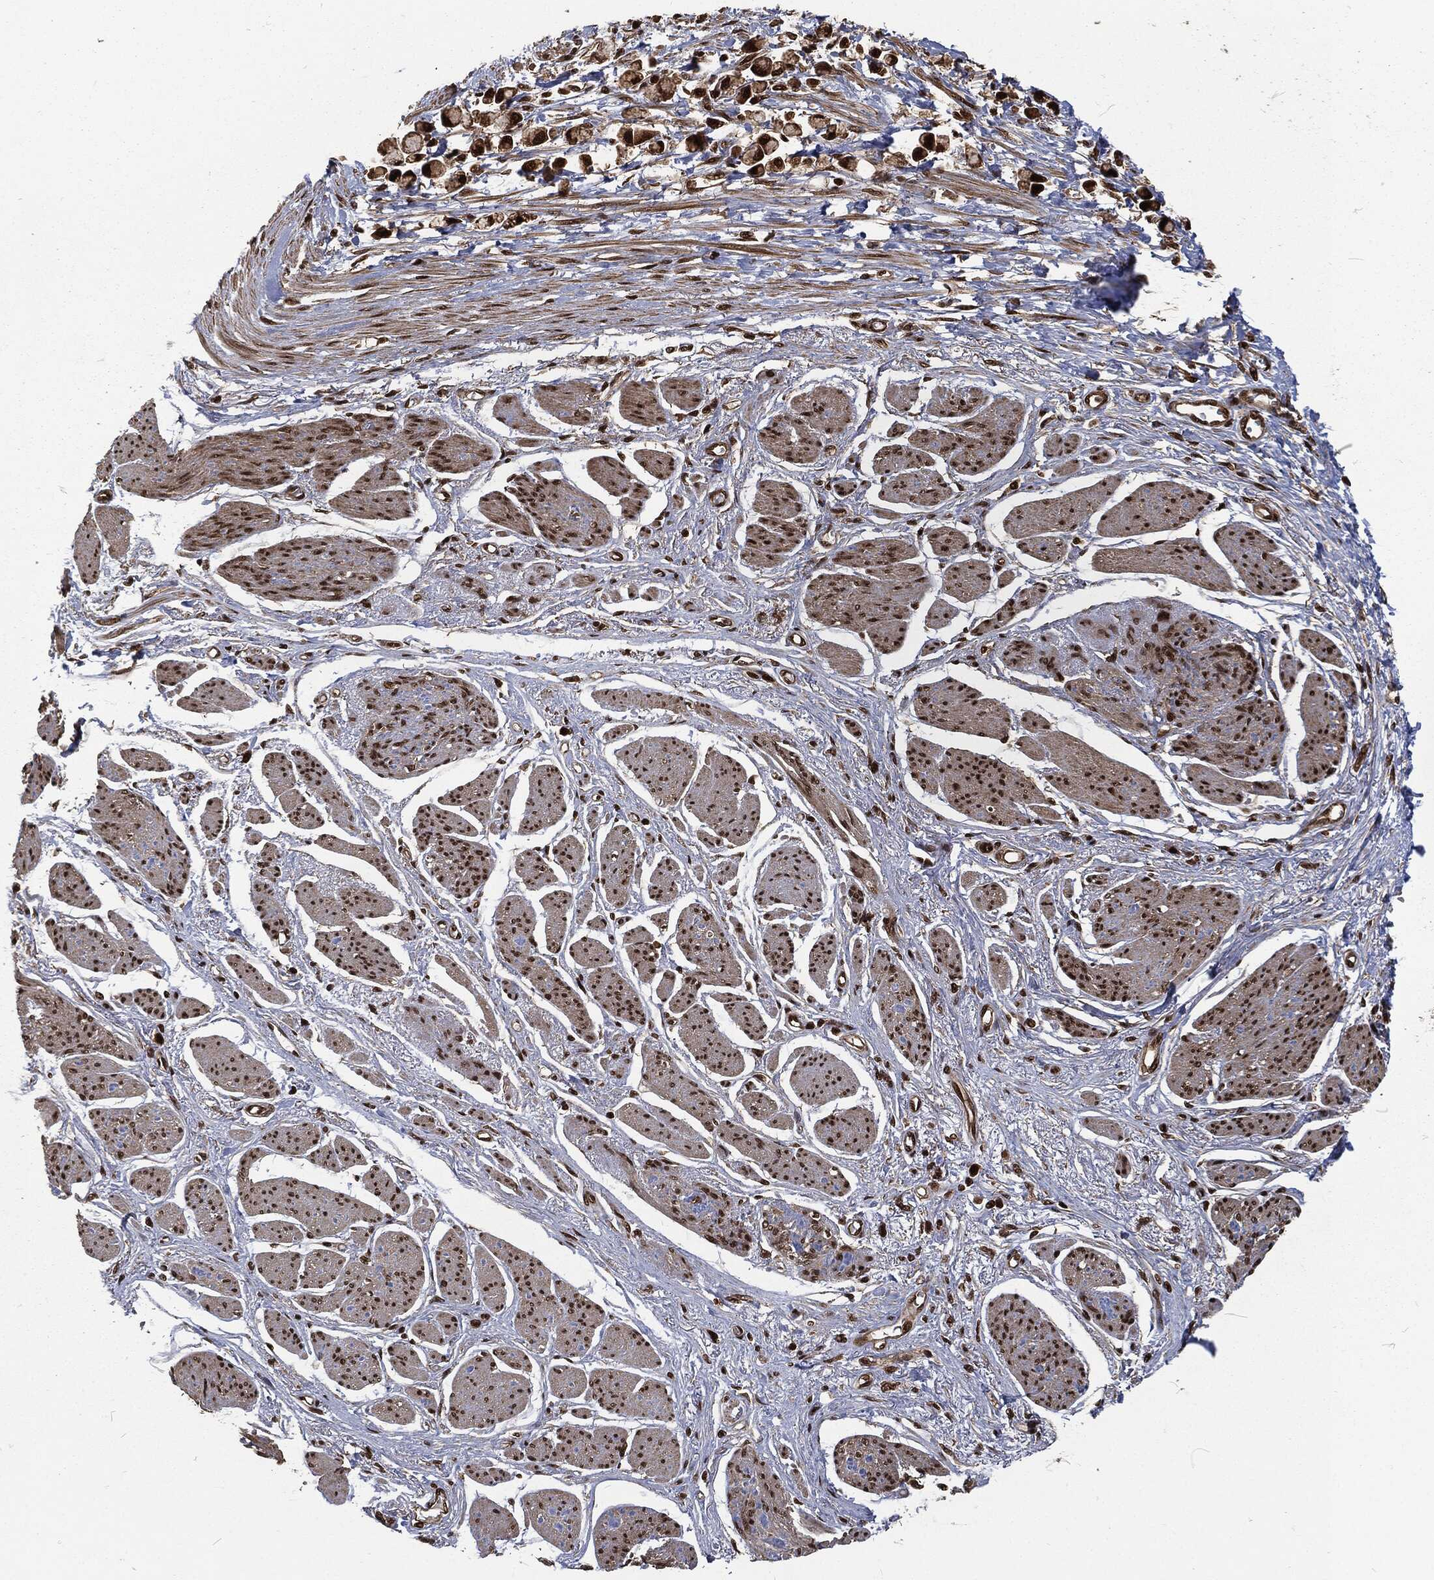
{"staining": {"intensity": "strong", "quantity": ">75%", "location": "nuclear"}, "tissue": "stomach cancer", "cell_type": "Tumor cells", "image_type": "cancer", "snomed": [{"axis": "morphology", "description": "Adenocarcinoma, NOS"}, {"axis": "topography", "description": "Stomach"}], "caption": "Immunohistochemistry (IHC) of human stomach cancer shows high levels of strong nuclear expression in approximately >75% of tumor cells. Immunohistochemistry (IHC) stains the protein in brown and the nuclei are stained blue.", "gene": "NGRN", "patient": {"sex": "female", "age": 81}}